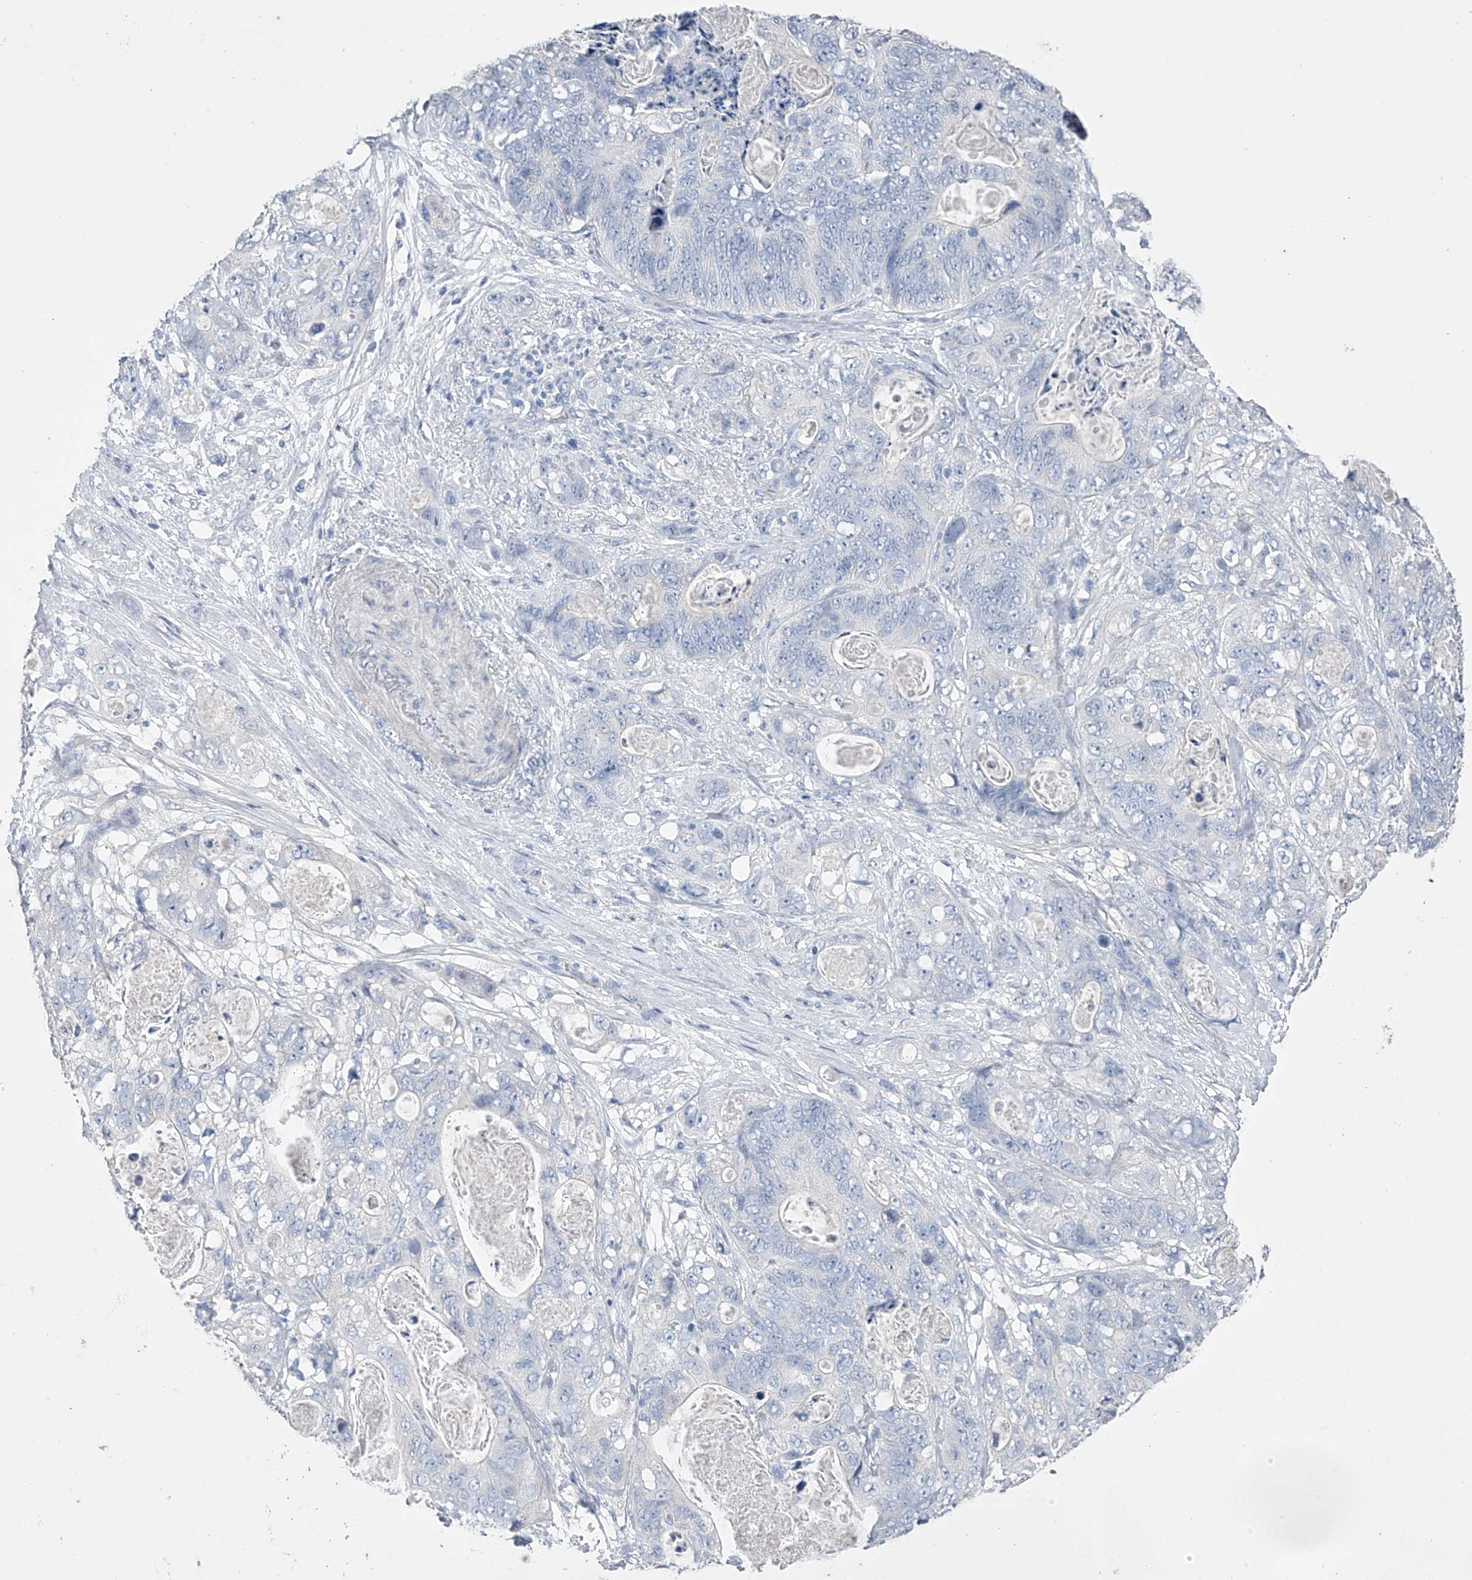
{"staining": {"intensity": "negative", "quantity": "none", "location": "none"}, "tissue": "stomach cancer", "cell_type": "Tumor cells", "image_type": "cancer", "snomed": [{"axis": "morphology", "description": "Normal tissue, NOS"}, {"axis": "morphology", "description": "Adenocarcinoma, NOS"}, {"axis": "topography", "description": "Stomach"}], "caption": "IHC micrograph of neoplastic tissue: stomach cancer (adenocarcinoma) stained with DAB shows no significant protein positivity in tumor cells.", "gene": "ADRA1A", "patient": {"sex": "female", "age": 89}}